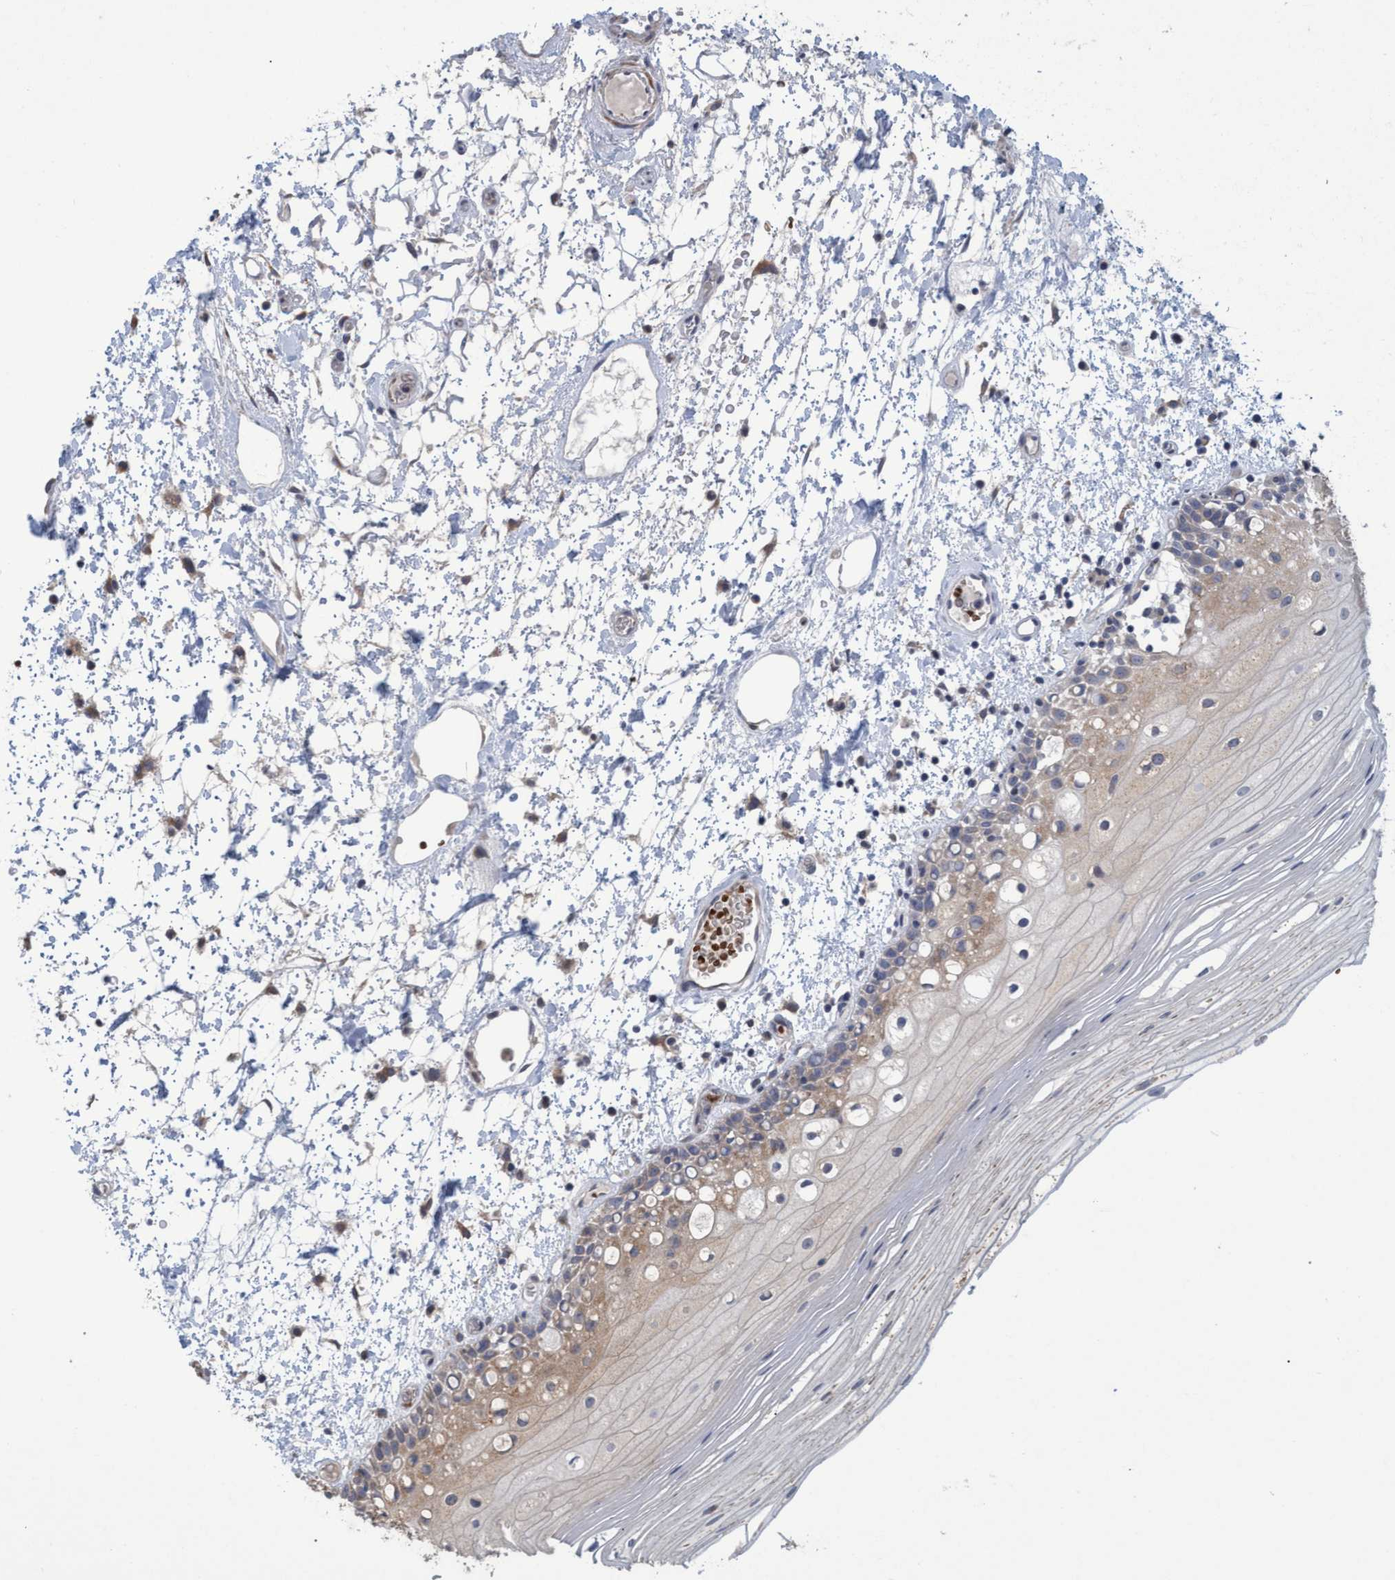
{"staining": {"intensity": "moderate", "quantity": "25%-75%", "location": "cytoplasmic/membranous"}, "tissue": "oral mucosa", "cell_type": "Squamous epithelial cells", "image_type": "normal", "snomed": [{"axis": "morphology", "description": "Normal tissue, NOS"}, {"axis": "topography", "description": "Oral tissue"}], "caption": "Oral mucosa stained with immunohistochemistry shows moderate cytoplasmic/membranous expression in approximately 25%-75% of squamous epithelial cells. Immunohistochemistry stains the protein in brown and the nuclei are stained blue.", "gene": "NAA15", "patient": {"sex": "male", "age": 52}}